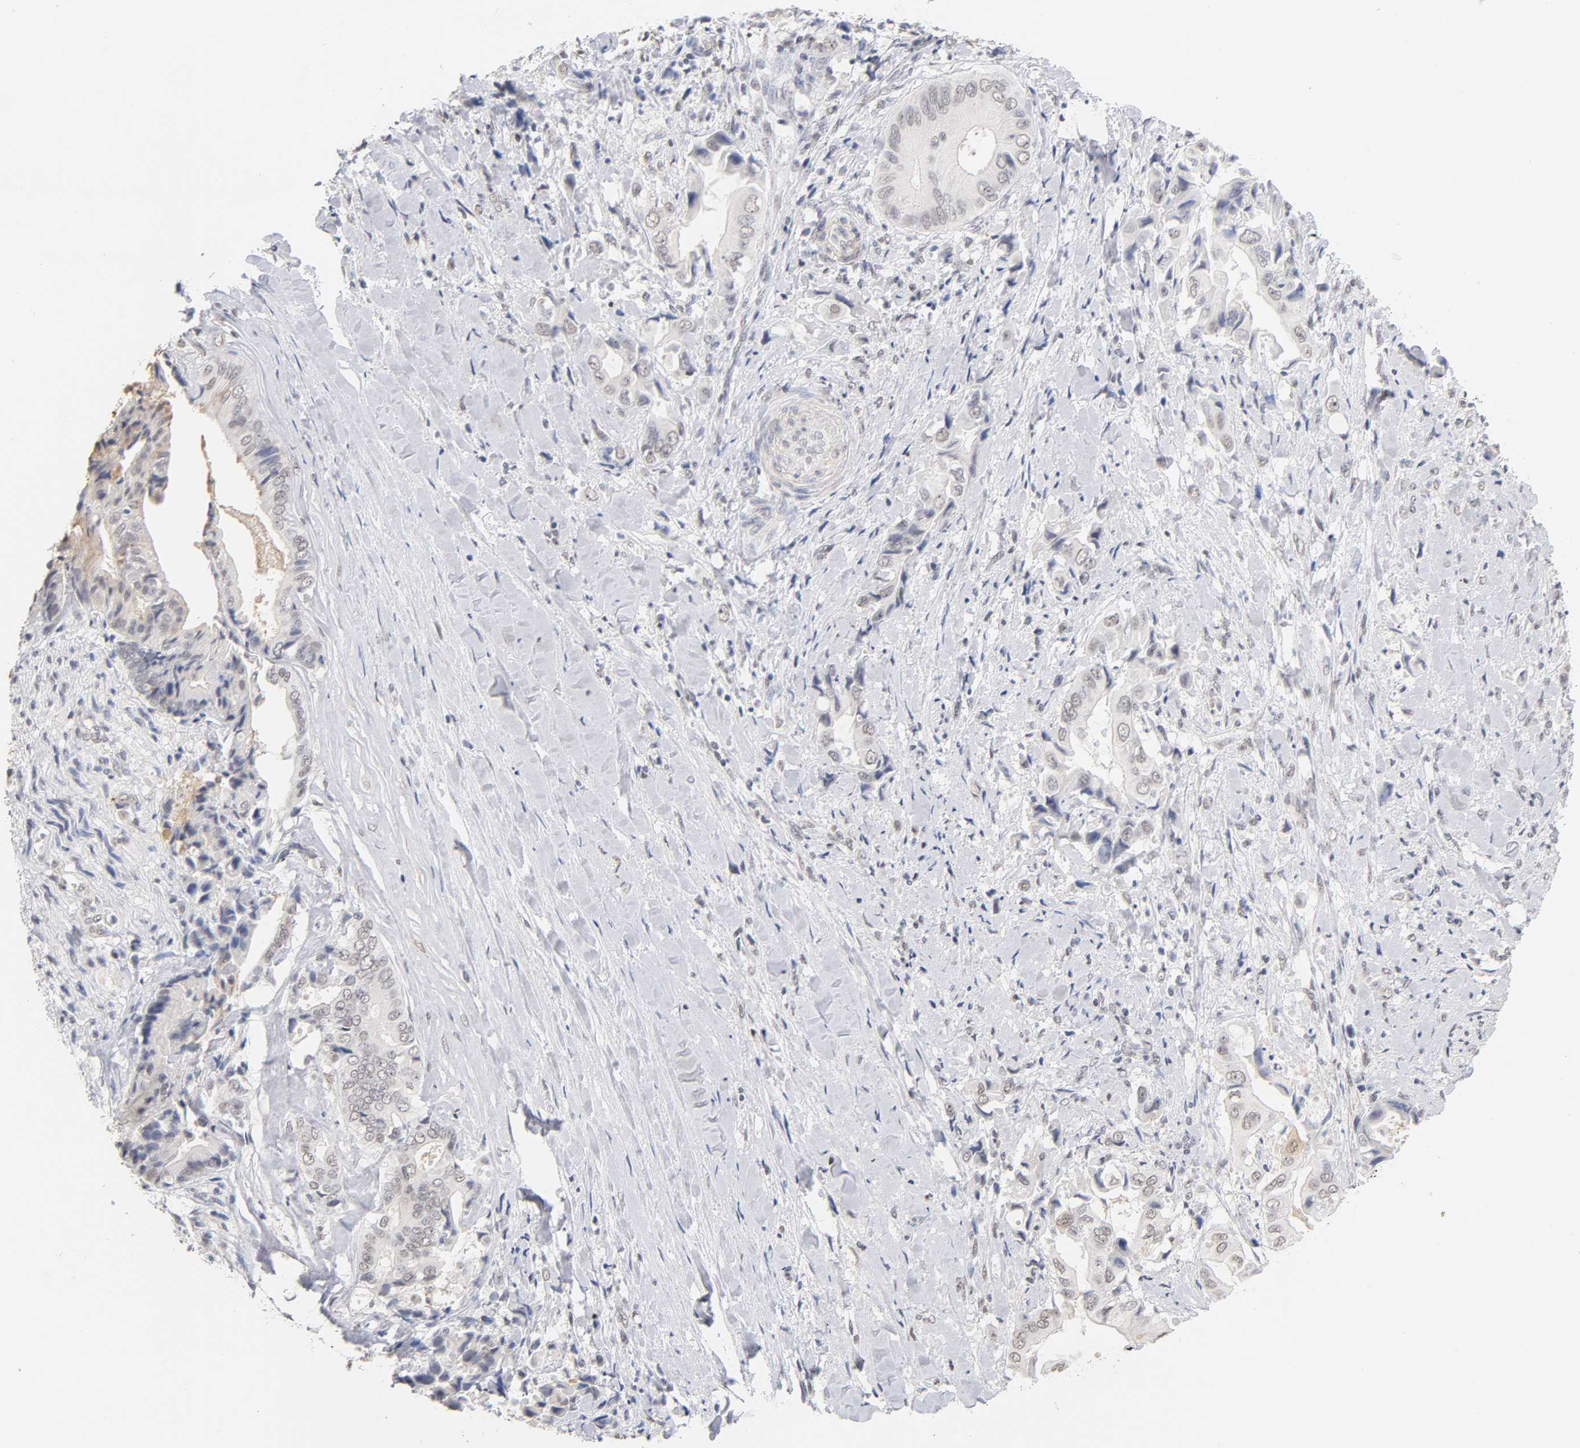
{"staining": {"intensity": "weak", "quantity": "<25%", "location": "cytoplasmic/membranous,nuclear"}, "tissue": "liver cancer", "cell_type": "Tumor cells", "image_type": "cancer", "snomed": [{"axis": "morphology", "description": "Cholangiocarcinoma"}, {"axis": "topography", "description": "Liver"}], "caption": "Liver cholangiocarcinoma was stained to show a protein in brown. There is no significant staining in tumor cells.", "gene": "CRABP2", "patient": {"sex": "male", "age": 58}}